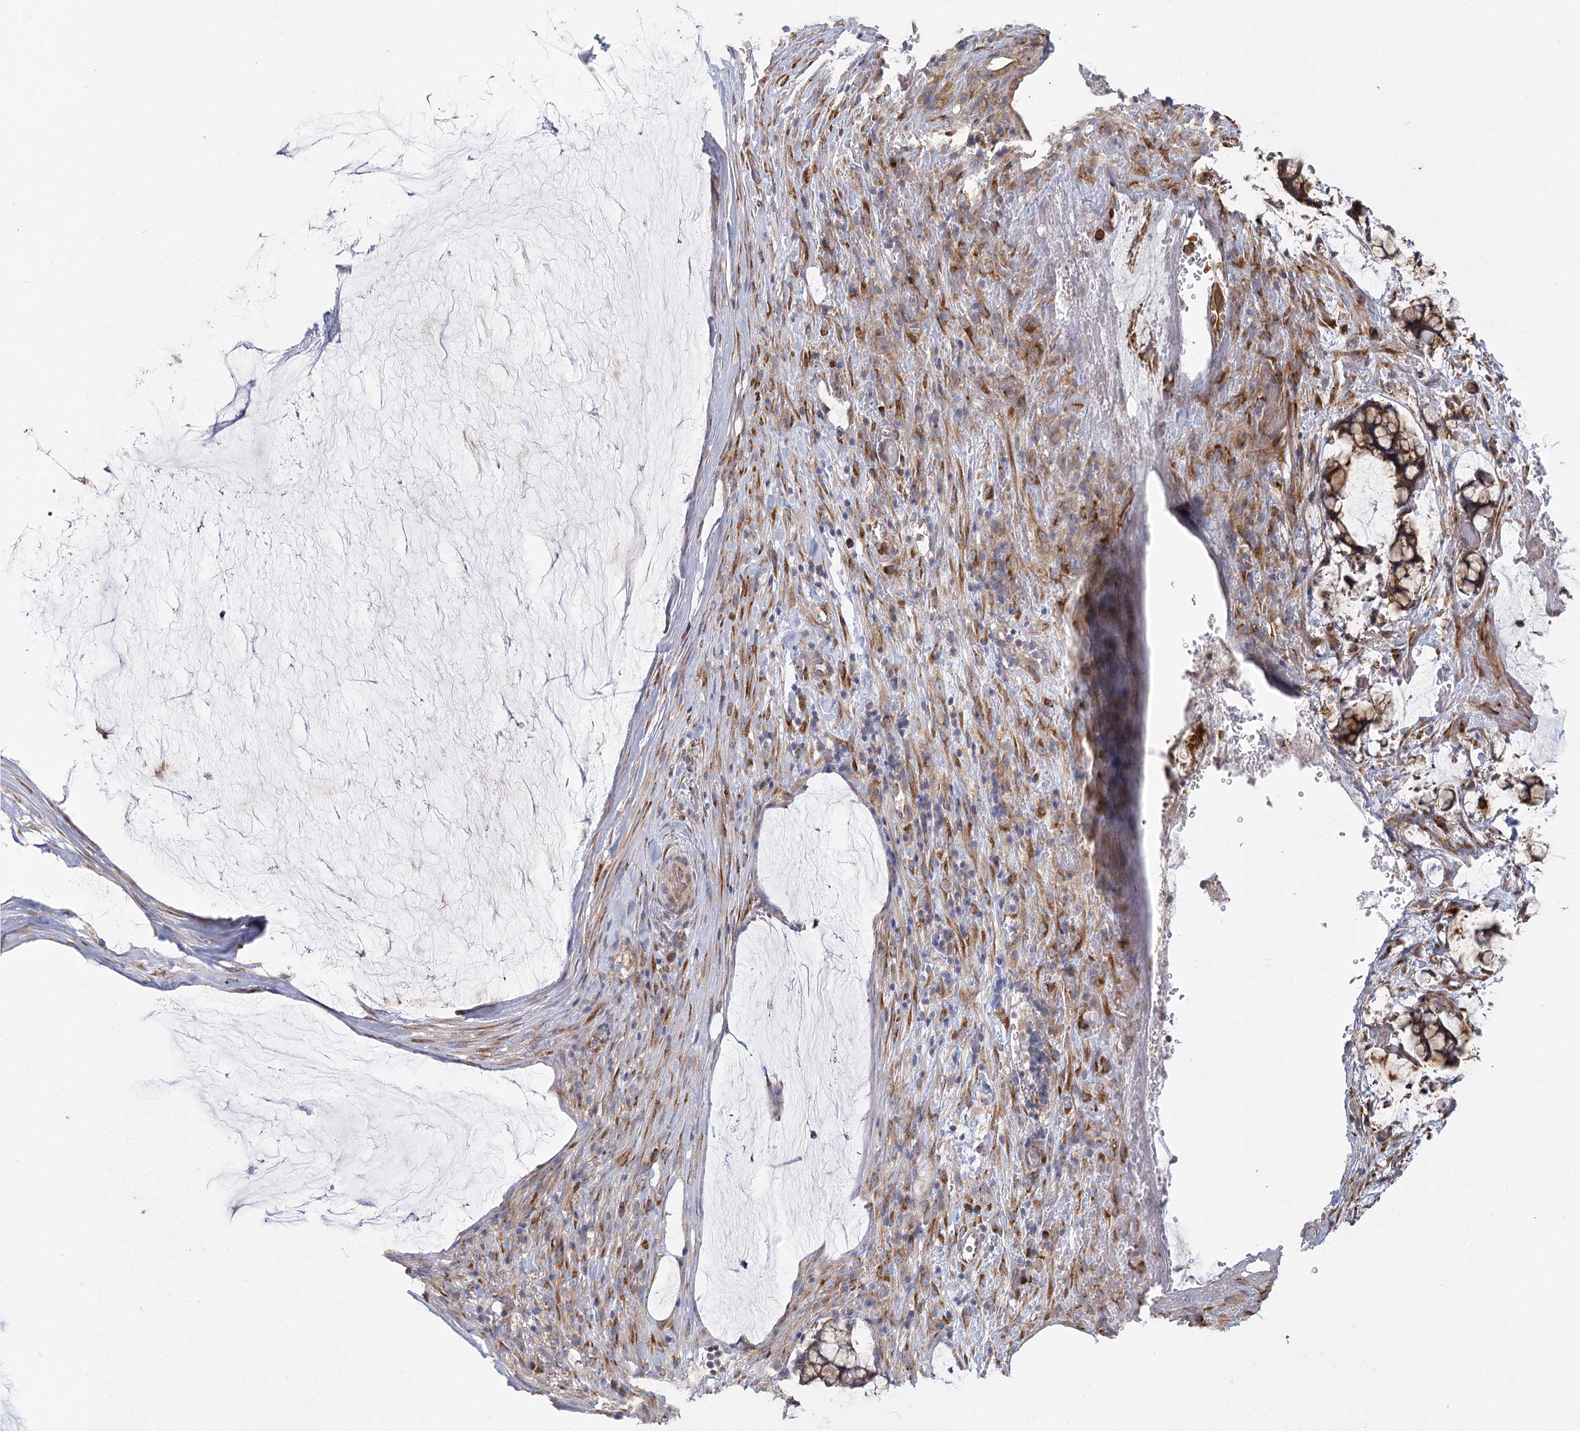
{"staining": {"intensity": "moderate", "quantity": "25%-75%", "location": "cytoplasmic/membranous"}, "tissue": "ovarian cancer", "cell_type": "Tumor cells", "image_type": "cancer", "snomed": [{"axis": "morphology", "description": "Cystadenocarcinoma, mucinous, NOS"}, {"axis": "topography", "description": "Ovary"}], "caption": "Protein analysis of mucinous cystadenocarcinoma (ovarian) tissue displays moderate cytoplasmic/membranous expression in about 25%-75% of tumor cells.", "gene": "CNTLN", "patient": {"sex": "female", "age": 42}}